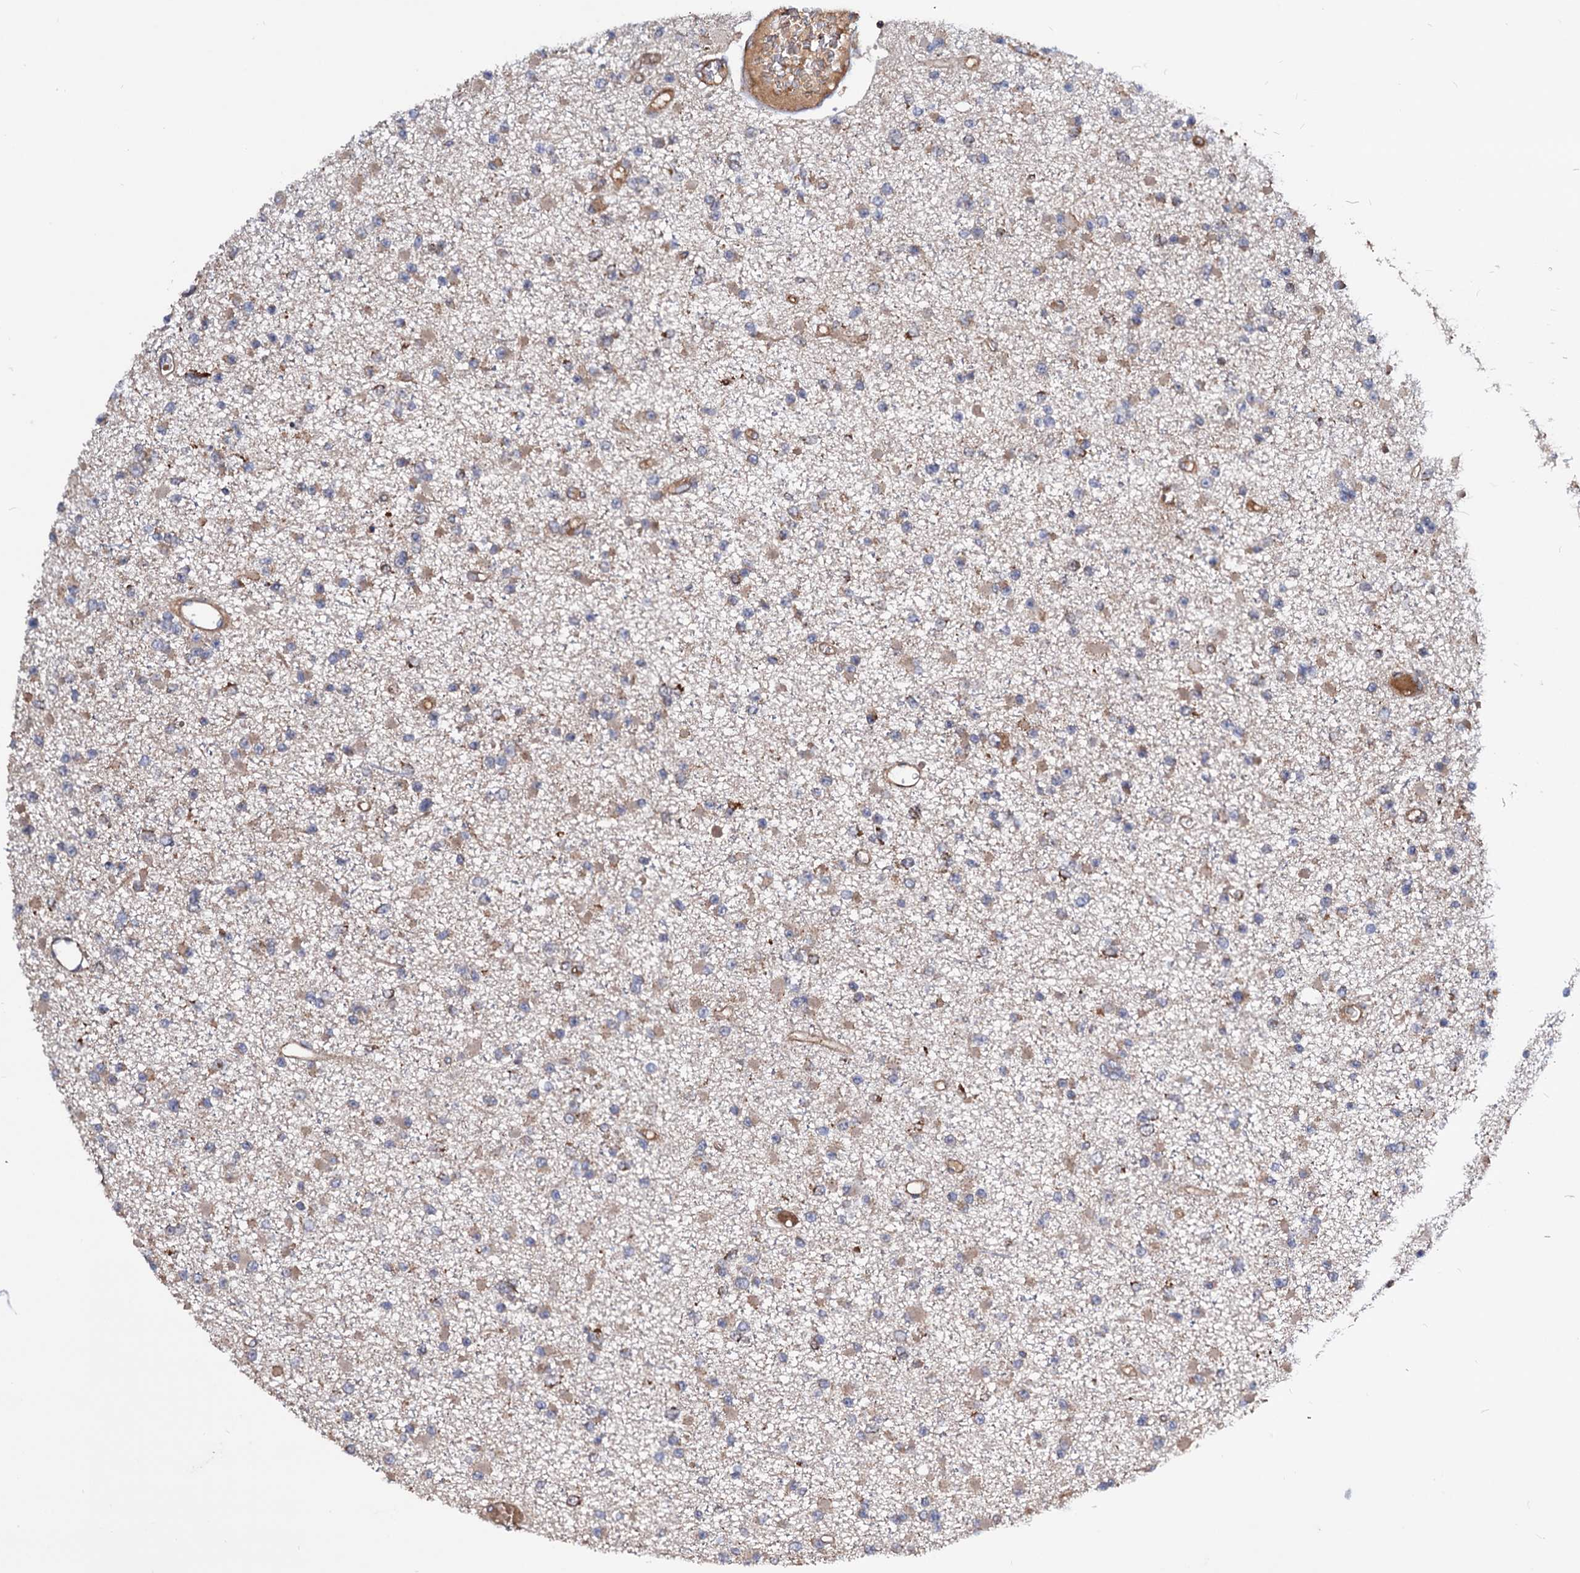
{"staining": {"intensity": "weak", "quantity": "25%-75%", "location": "cytoplasmic/membranous"}, "tissue": "glioma", "cell_type": "Tumor cells", "image_type": "cancer", "snomed": [{"axis": "morphology", "description": "Glioma, malignant, Low grade"}, {"axis": "topography", "description": "Brain"}], "caption": "This image reveals IHC staining of human glioma, with low weak cytoplasmic/membranous staining in approximately 25%-75% of tumor cells.", "gene": "MRPL42", "patient": {"sex": "female", "age": 22}}